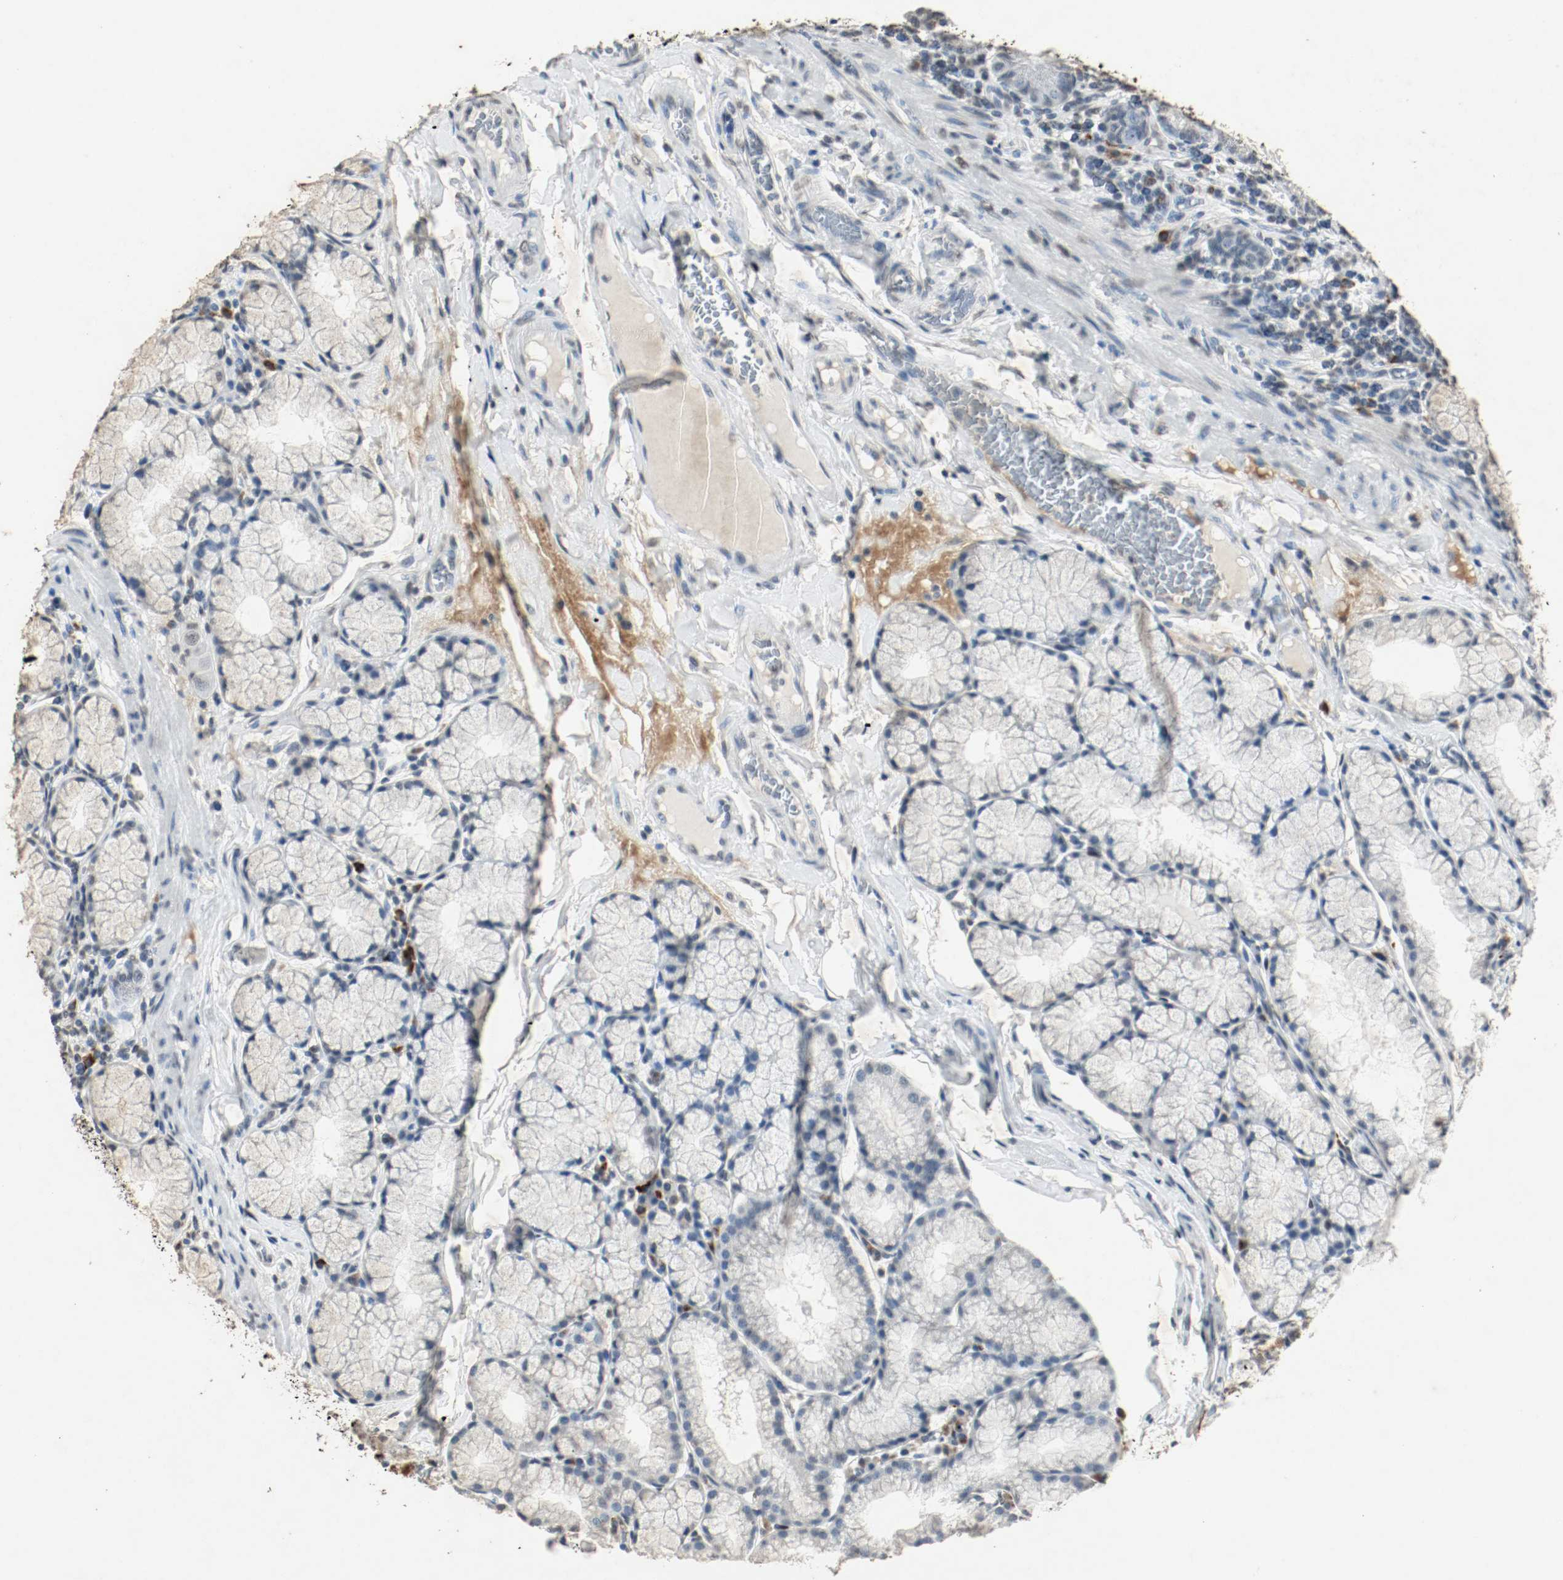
{"staining": {"intensity": "moderate", "quantity": "<25%", "location": "nuclear"}, "tissue": "duodenum", "cell_type": "Glandular cells", "image_type": "normal", "snomed": [{"axis": "morphology", "description": "Normal tissue, NOS"}, {"axis": "topography", "description": "Duodenum"}], "caption": "Duodenum stained with IHC shows moderate nuclear staining in approximately <25% of glandular cells.", "gene": "DNMT1", "patient": {"sex": "male", "age": 50}}